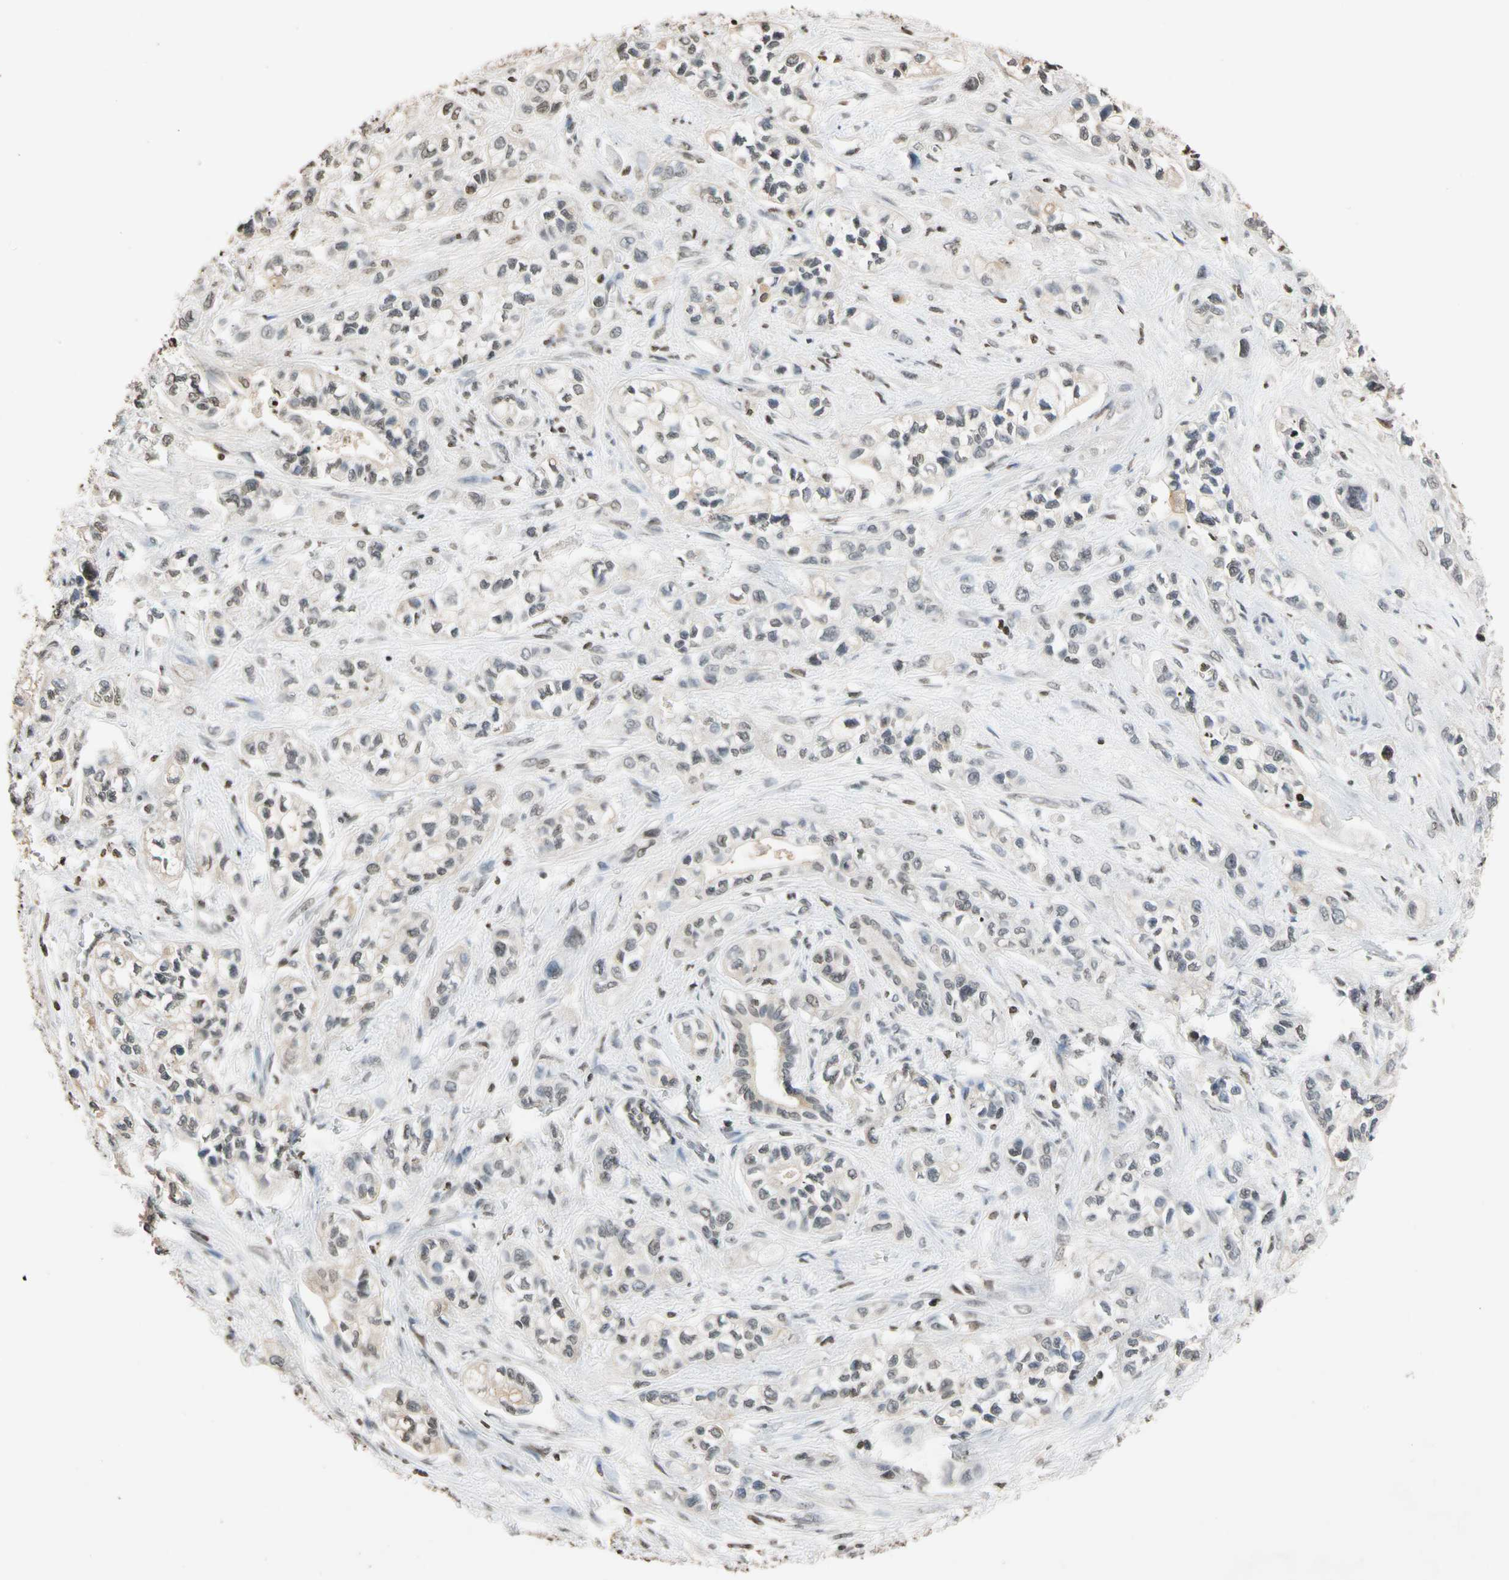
{"staining": {"intensity": "negative", "quantity": "none", "location": "none"}, "tissue": "pancreatic cancer", "cell_type": "Tumor cells", "image_type": "cancer", "snomed": [{"axis": "morphology", "description": "Adenocarcinoma, NOS"}, {"axis": "topography", "description": "Pancreas"}], "caption": "The immunohistochemistry micrograph has no significant staining in tumor cells of pancreatic cancer (adenocarcinoma) tissue.", "gene": "GPX4", "patient": {"sex": "male", "age": 74}}